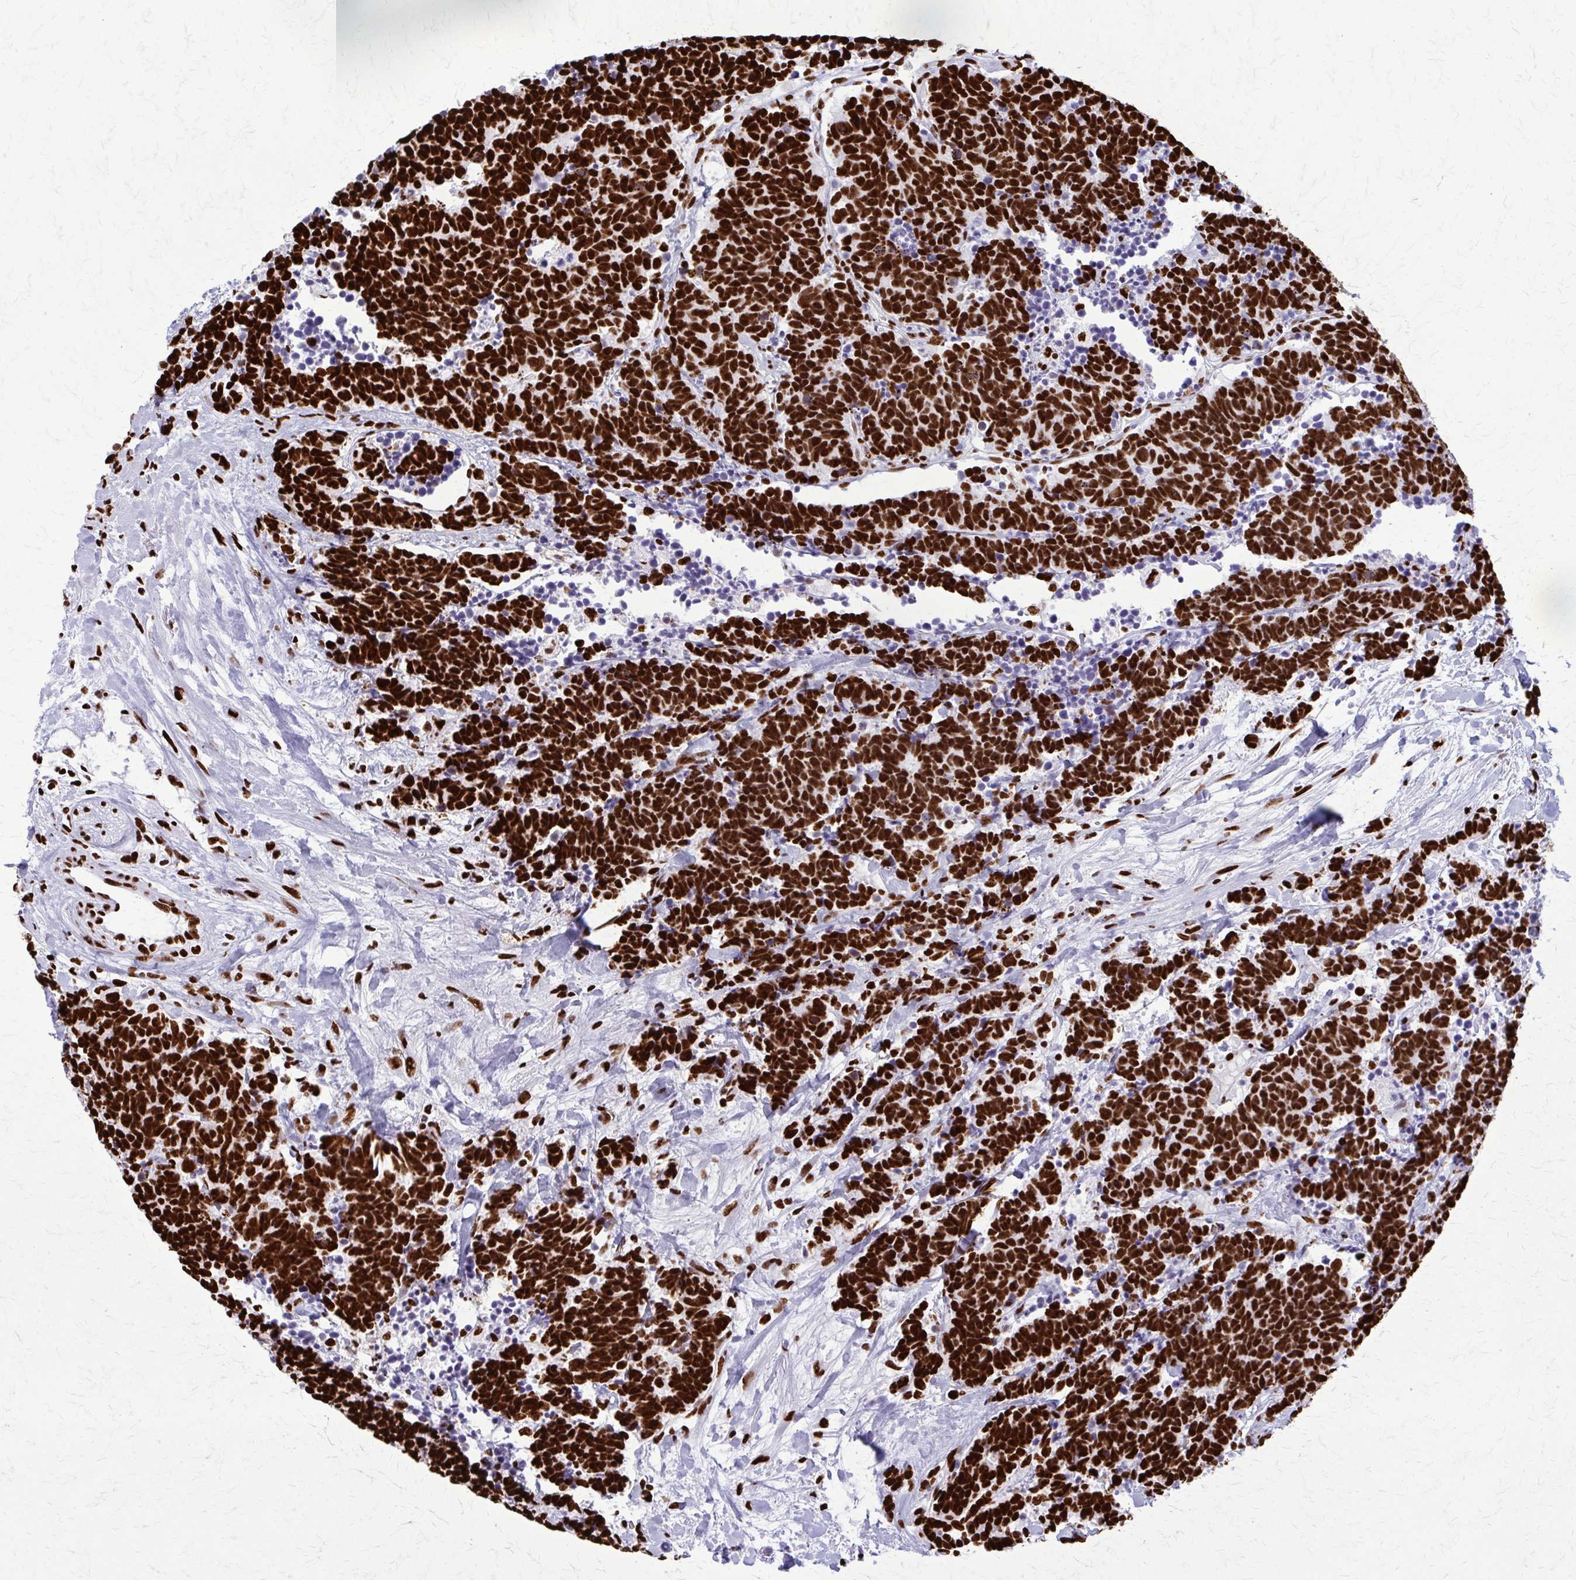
{"staining": {"intensity": "strong", "quantity": ">75%", "location": "nuclear"}, "tissue": "carcinoid", "cell_type": "Tumor cells", "image_type": "cancer", "snomed": [{"axis": "morphology", "description": "Carcinoma, NOS"}, {"axis": "morphology", "description": "Carcinoid, malignant, NOS"}, {"axis": "topography", "description": "Prostate"}], "caption": "Tumor cells reveal high levels of strong nuclear staining in approximately >75% of cells in human malignant carcinoid.", "gene": "SFPQ", "patient": {"sex": "male", "age": 57}}